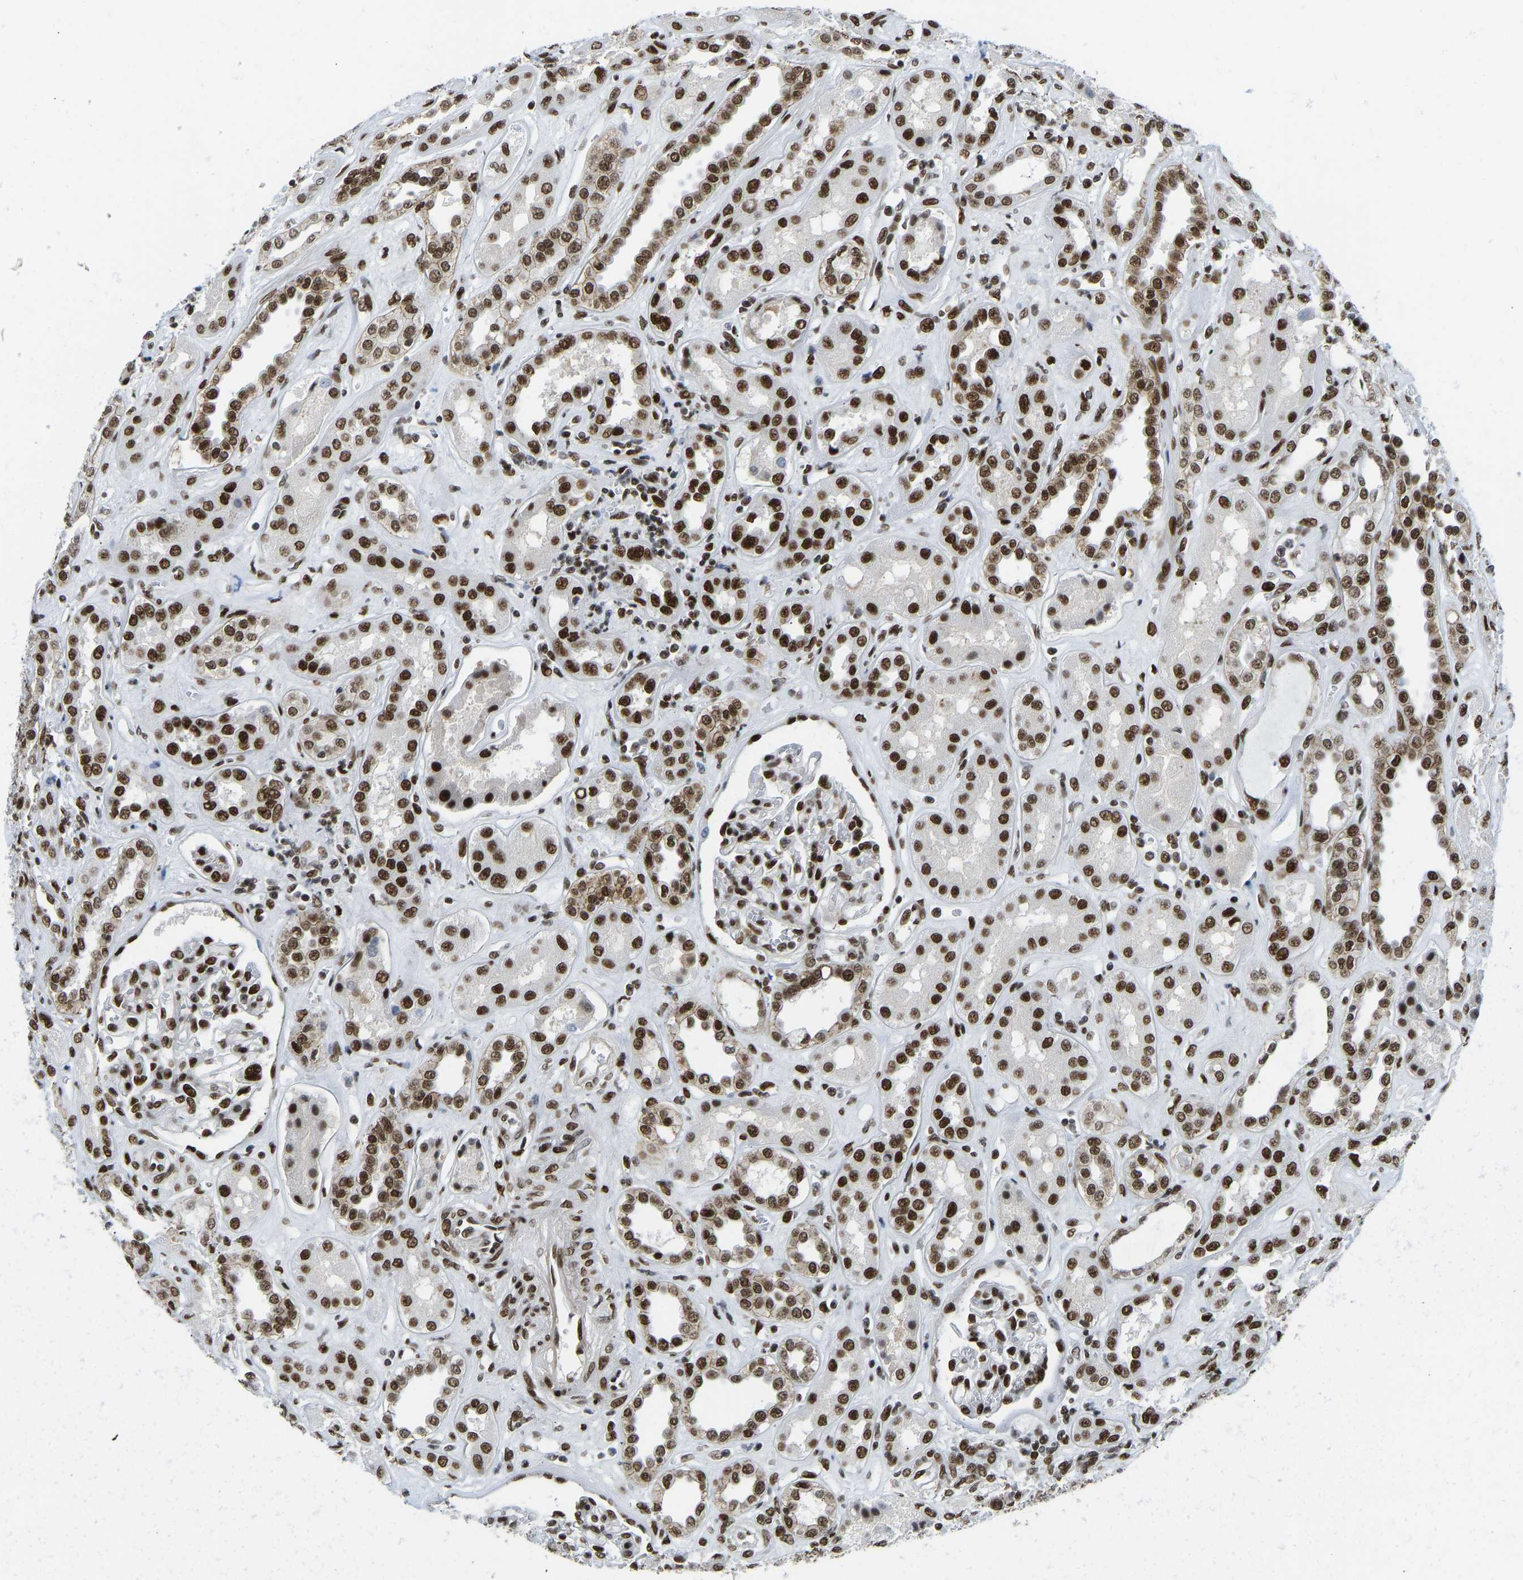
{"staining": {"intensity": "strong", "quantity": ">75%", "location": "nuclear"}, "tissue": "kidney", "cell_type": "Cells in glomeruli", "image_type": "normal", "snomed": [{"axis": "morphology", "description": "Normal tissue, NOS"}, {"axis": "topography", "description": "Kidney"}], "caption": "IHC photomicrograph of normal kidney: kidney stained using IHC displays high levels of strong protein expression localized specifically in the nuclear of cells in glomeruli, appearing as a nuclear brown color.", "gene": "FOXK1", "patient": {"sex": "male", "age": 59}}